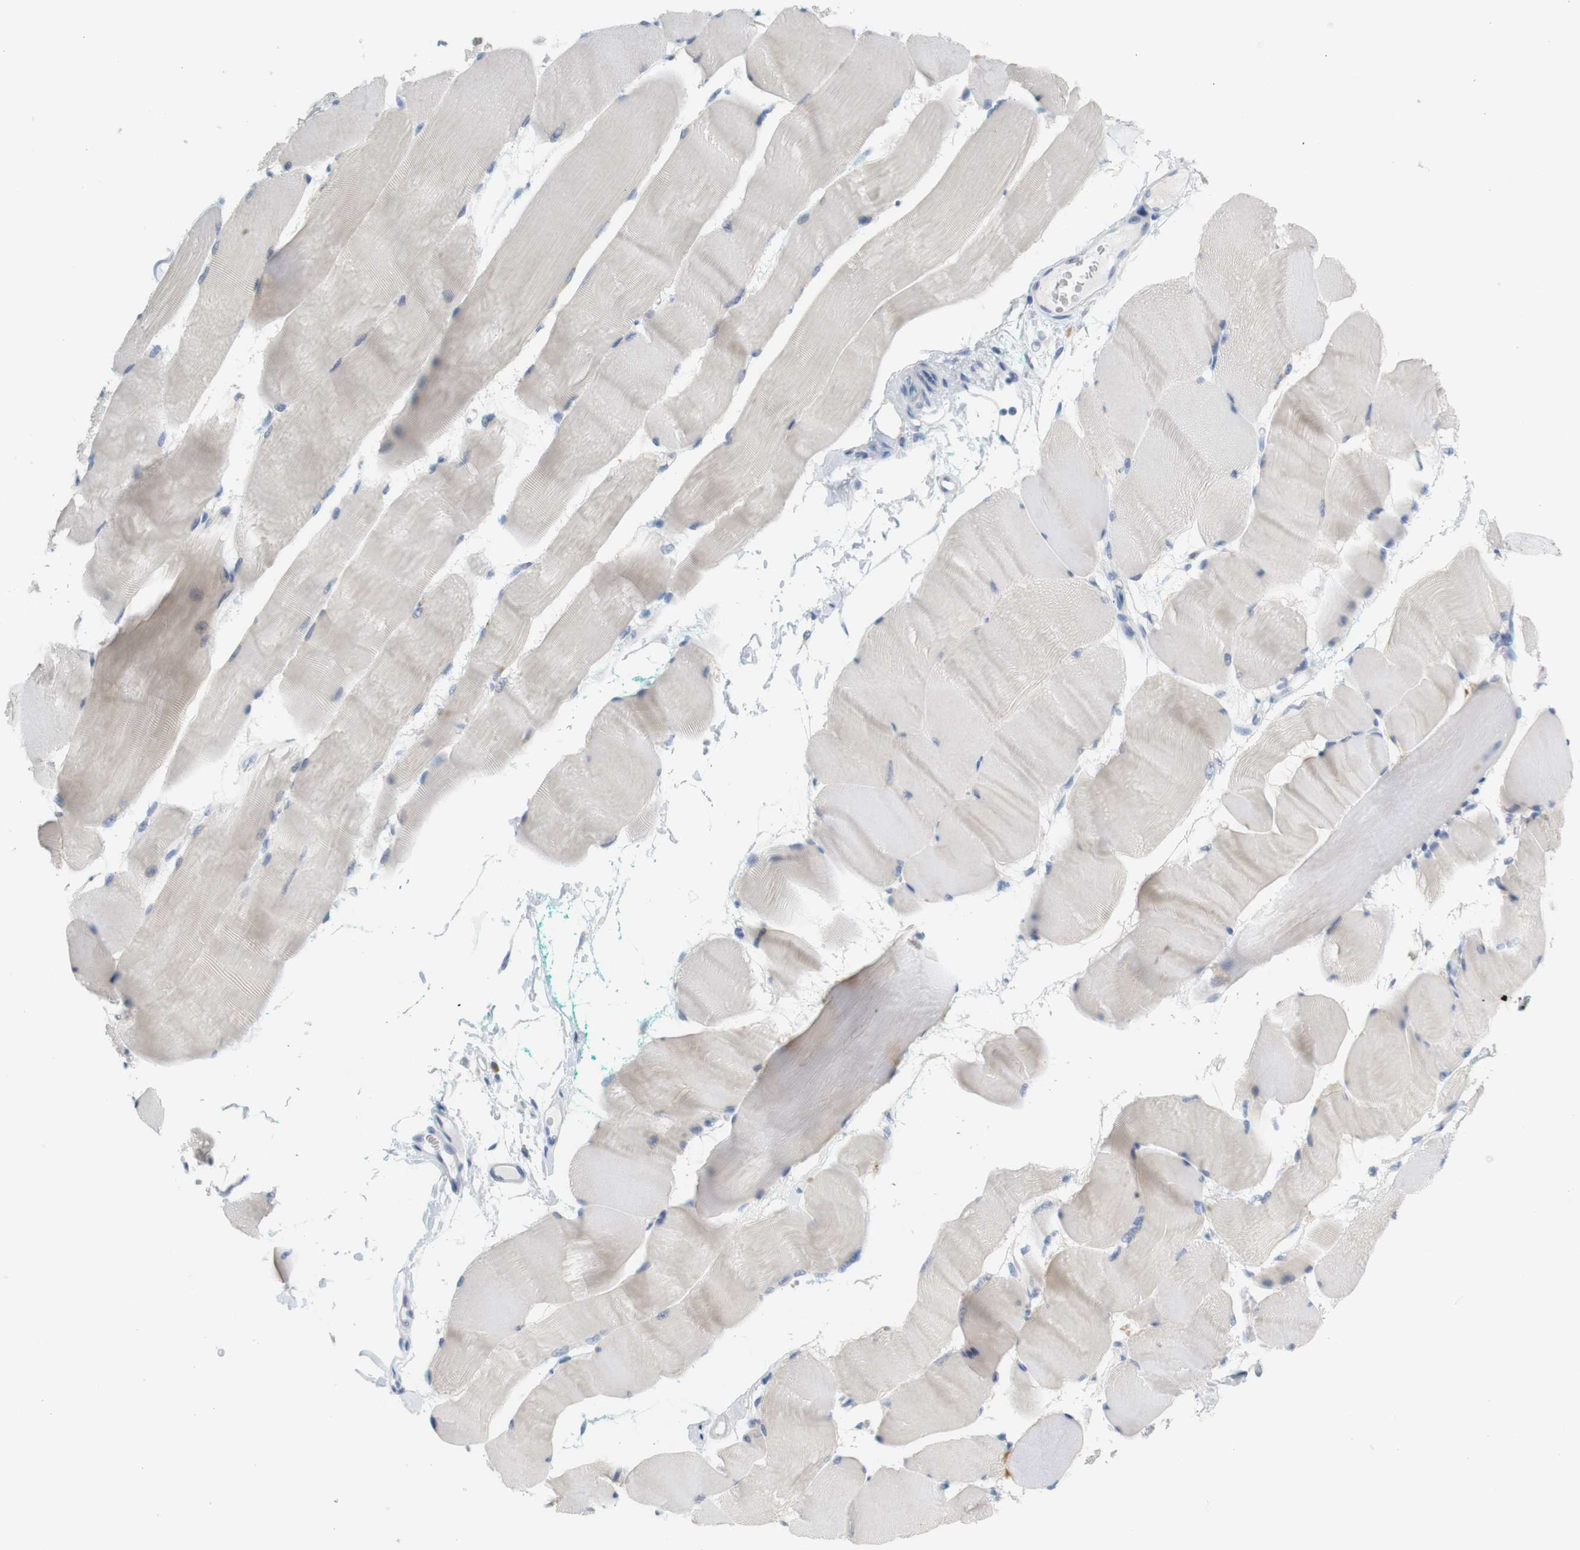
{"staining": {"intensity": "weak", "quantity": ">75%", "location": "cytoplasmic/membranous"}, "tissue": "skeletal muscle", "cell_type": "Myocytes", "image_type": "normal", "snomed": [{"axis": "morphology", "description": "Normal tissue, NOS"}, {"axis": "morphology", "description": "Squamous cell carcinoma, NOS"}, {"axis": "topography", "description": "Skeletal muscle"}], "caption": "About >75% of myocytes in benign human skeletal muscle show weak cytoplasmic/membranous protein staining as visualized by brown immunohistochemical staining.", "gene": "LRRK2", "patient": {"sex": "male", "age": 51}}